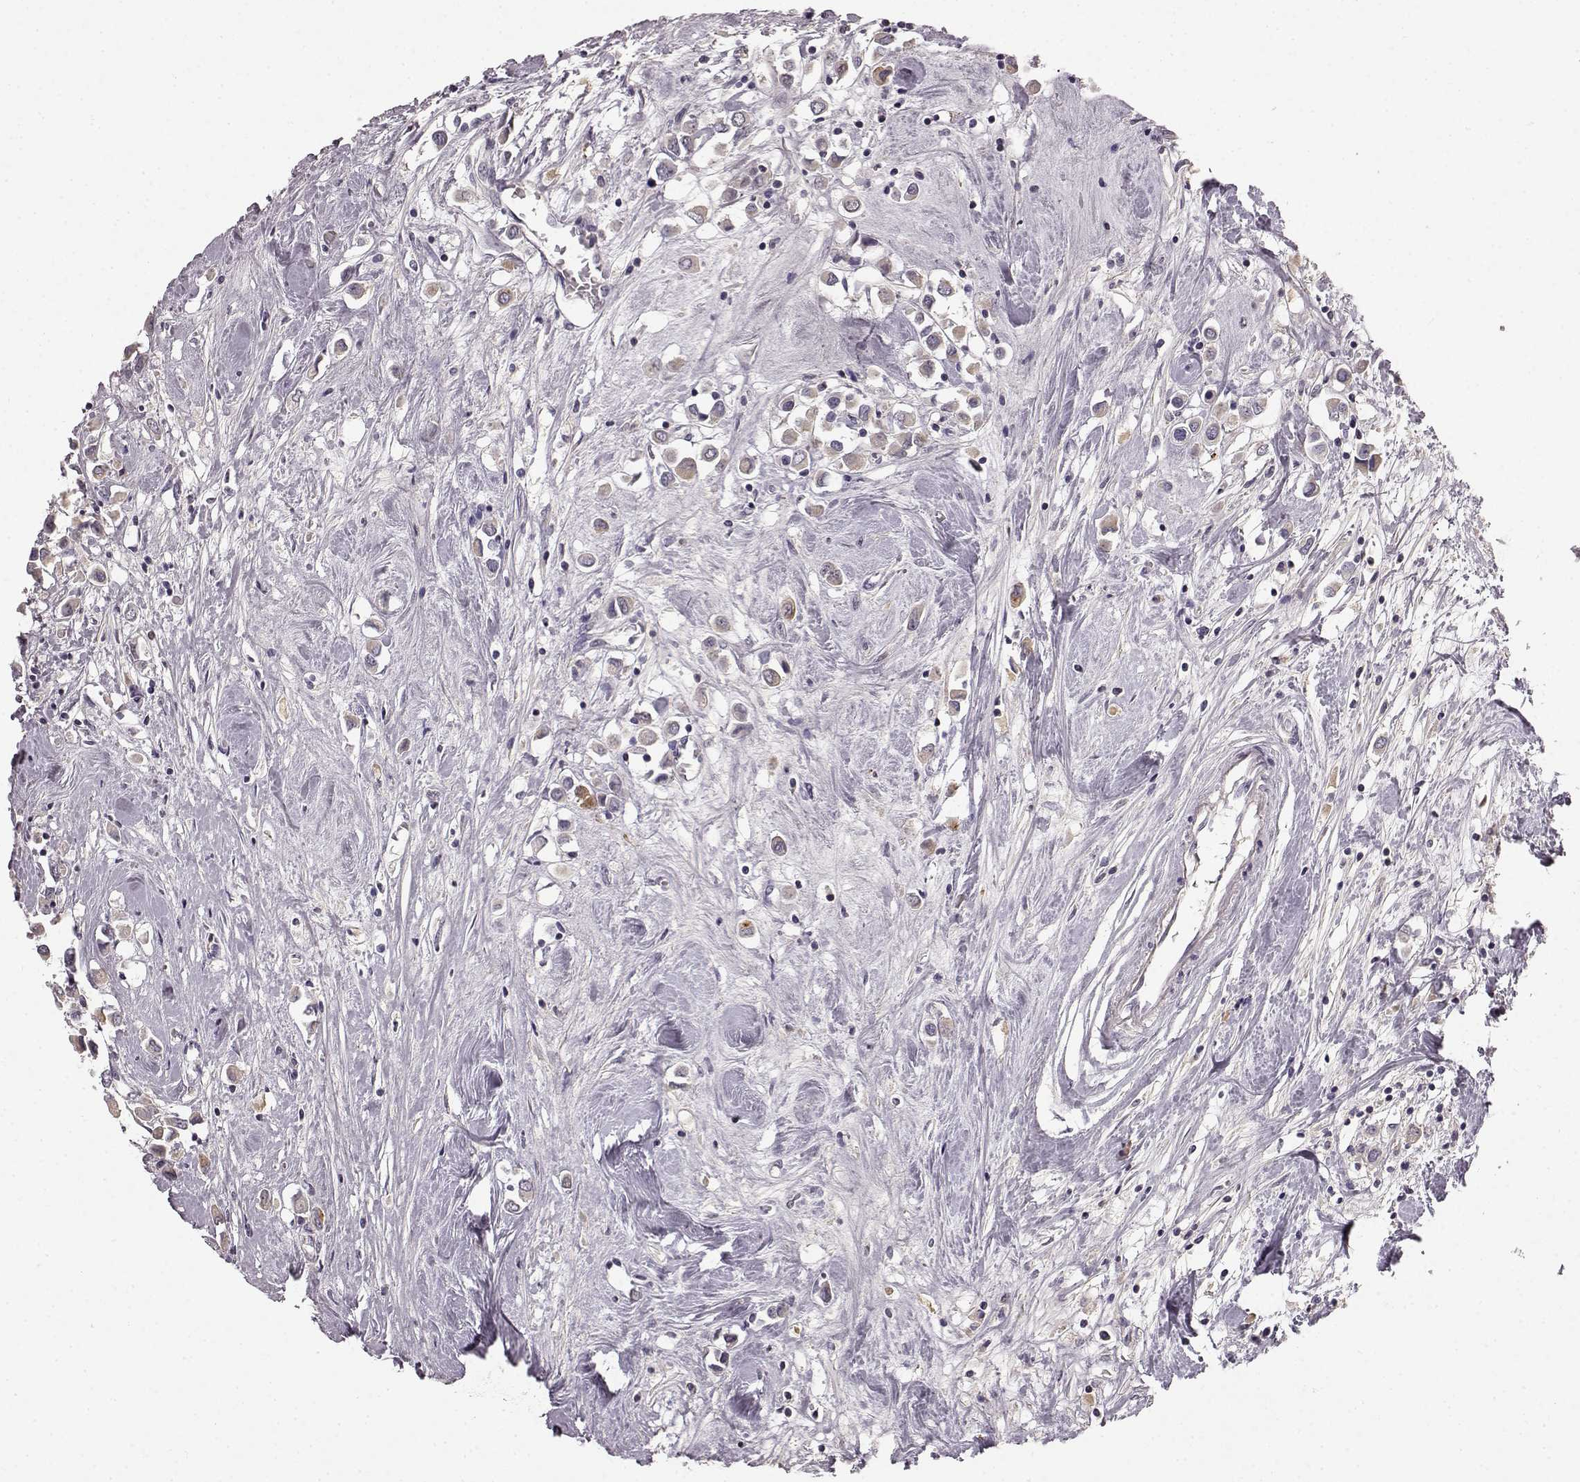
{"staining": {"intensity": "weak", "quantity": "<25%", "location": "cytoplasmic/membranous"}, "tissue": "breast cancer", "cell_type": "Tumor cells", "image_type": "cancer", "snomed": [{"axis": "morphology", "description": "Duct carcinoma"}, {"axis": "topography", "description": "Breast"}], "caption": "Immunohistochemical staining of breast cancer (intraductal carcinoma) reveals no significant staining in tumor cells.", "gene": "KRT85", "patient": {"sex": "female", "age": 61}}